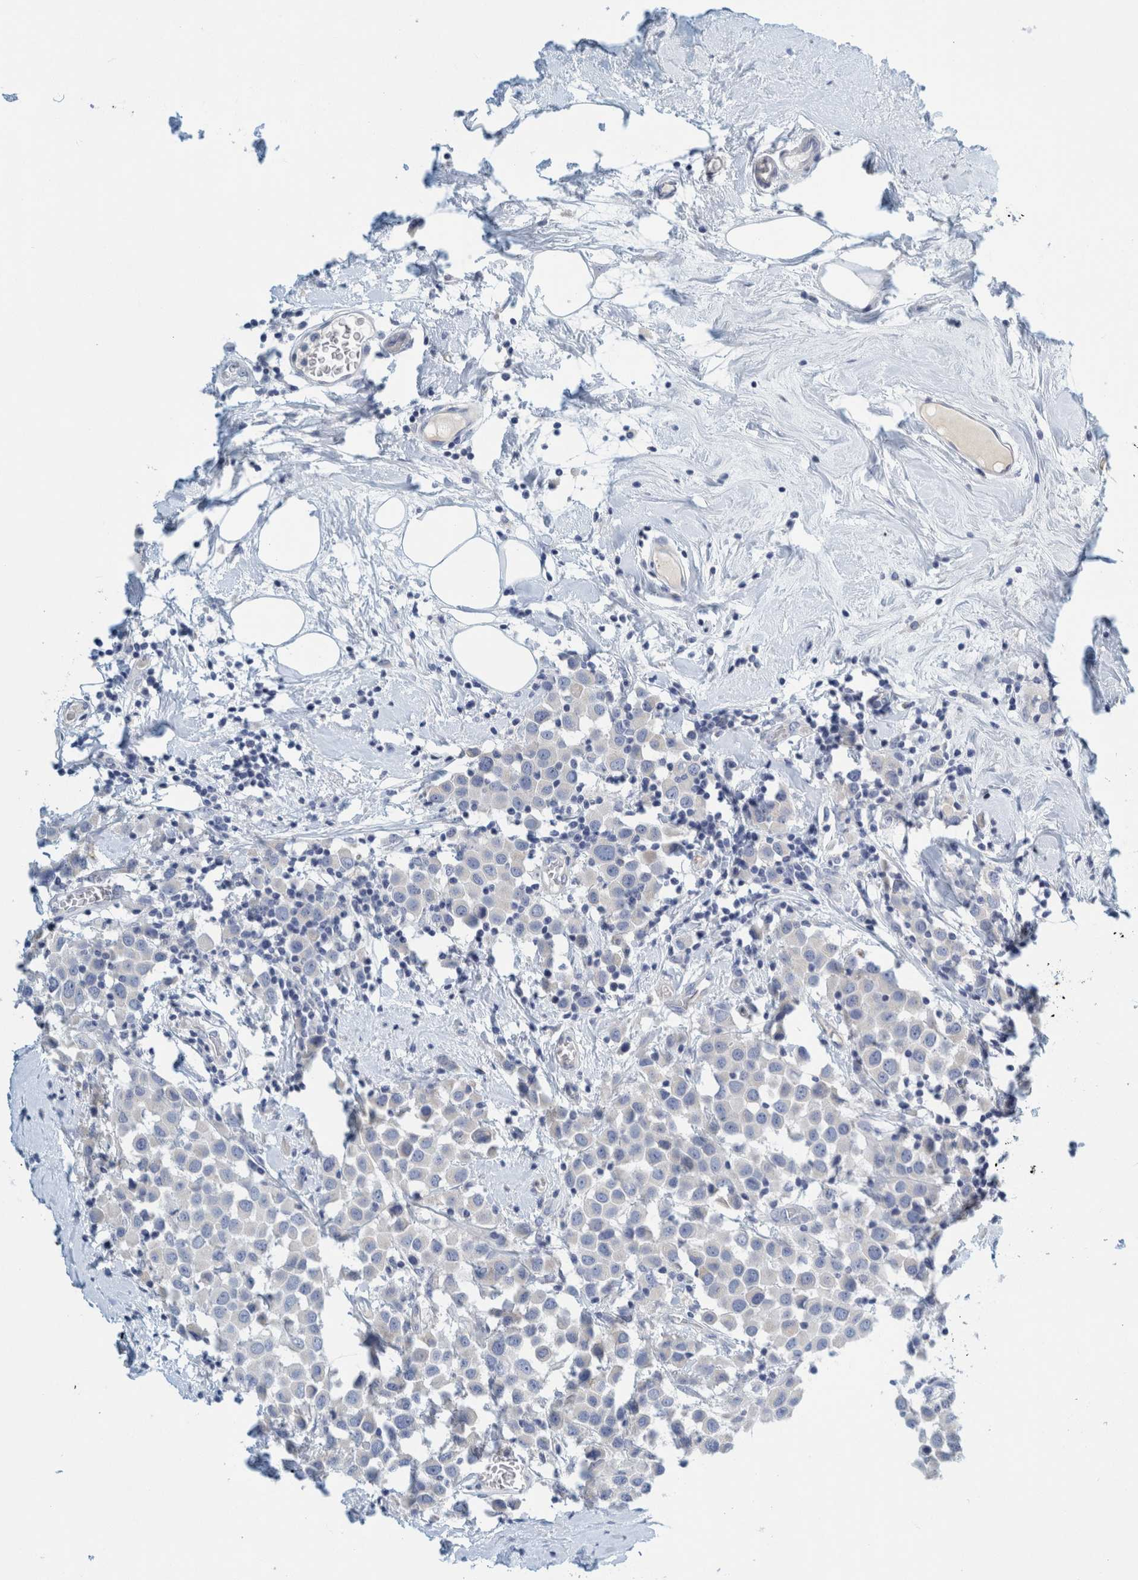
{"staining": {"intensity": "negative", "quantity": "none", "location": "none"}, "tissue": "breast cancer", "cell_type": "Tumor cells", "image_type": "cancer", "snomed": [{"axis": "morphology", "description": "Duct carcinoma"}, {"axis": "topography", "description": "Breast"}], "caption": "Protein analysis of breast cancer exhibits no significant staining in tumor cells.", "gene": "ZNF324B", "patient": {"sex": "female", "age": 61}}